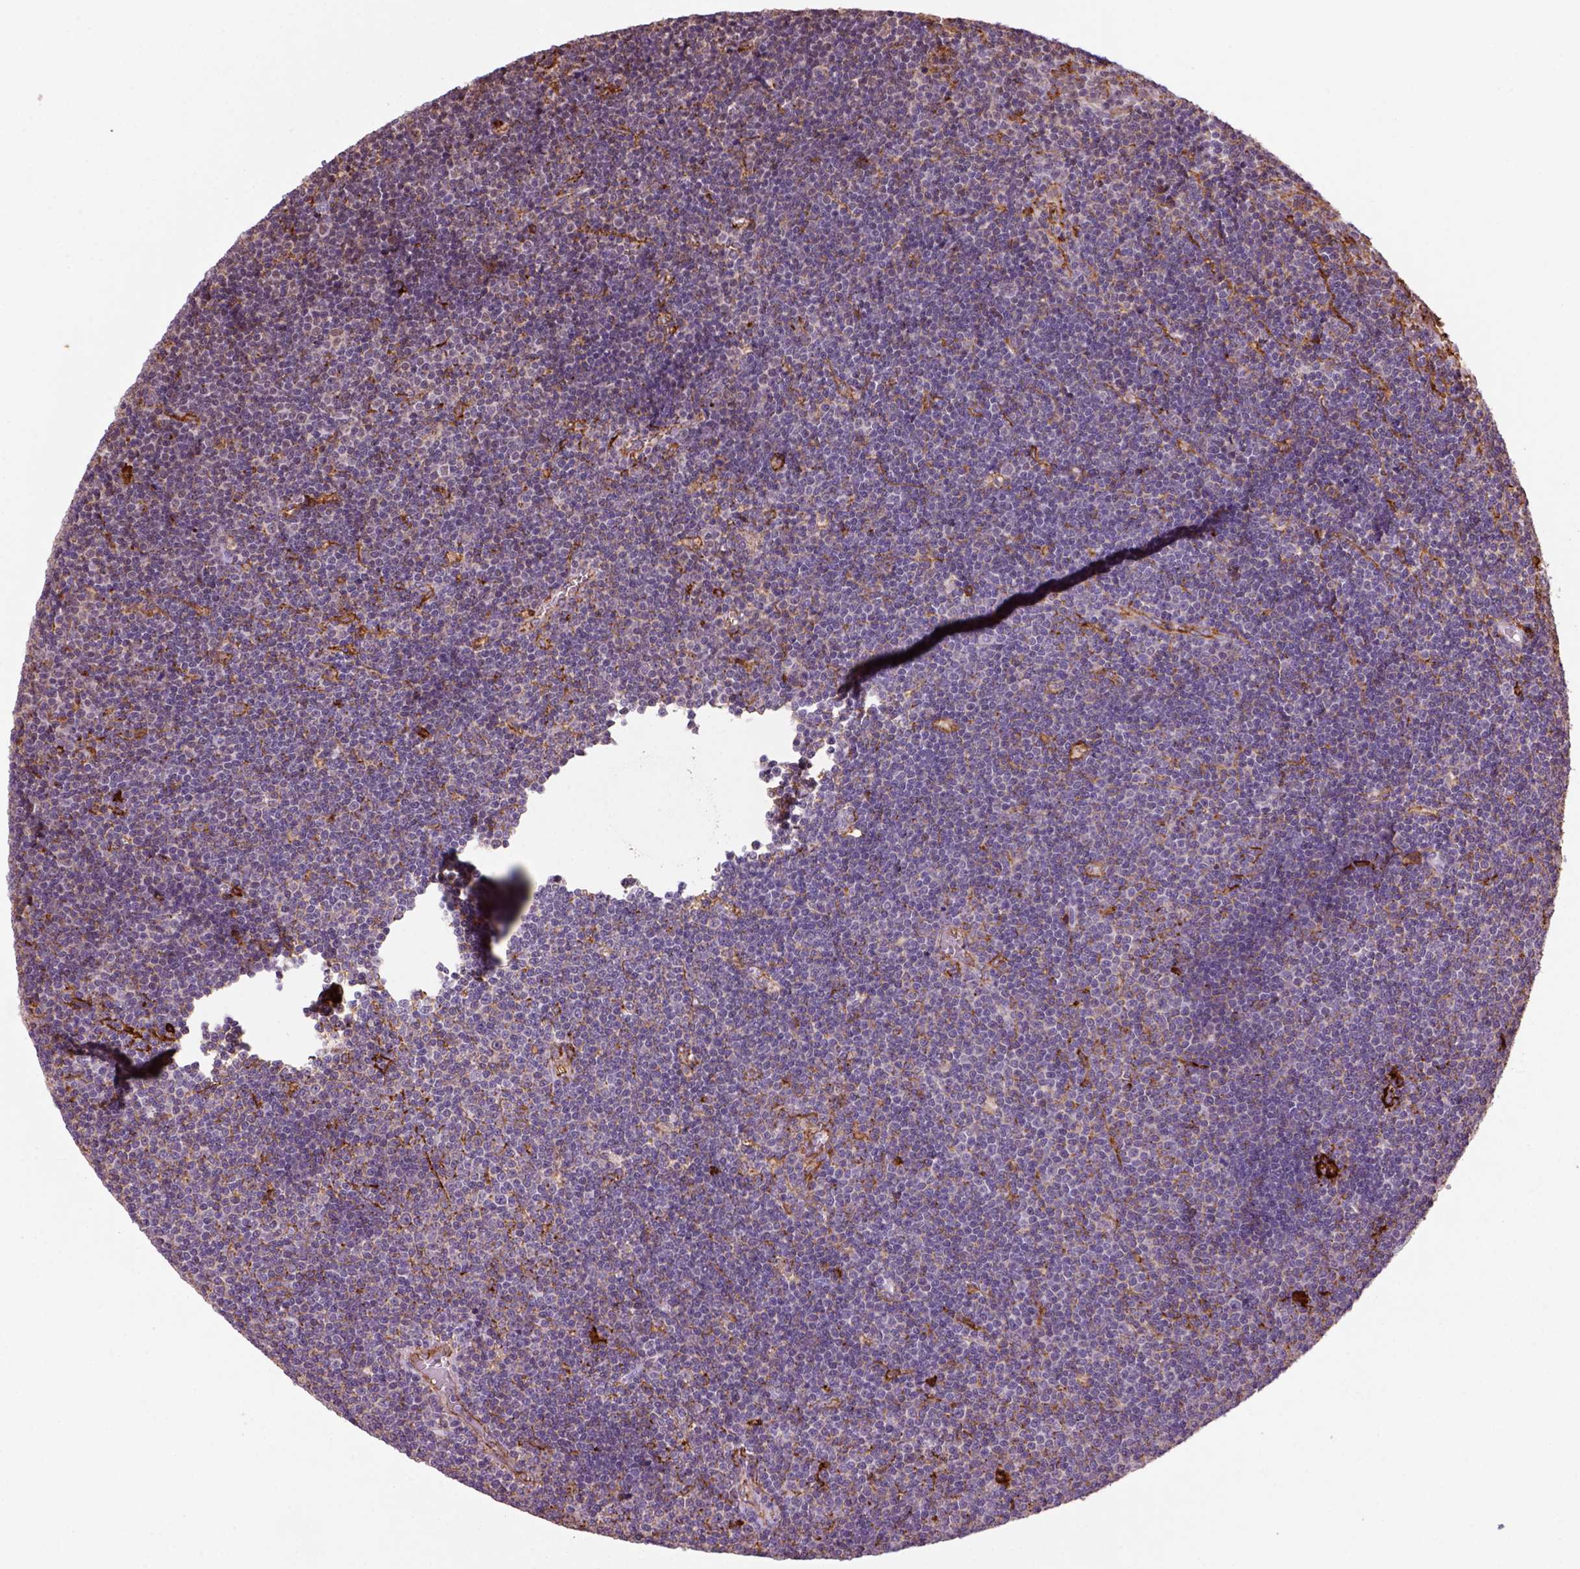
{"staining": {"intensity": "negative", "quantity": "none", "location": "none"}, "tissue": "lymphoma", "cell_type": "Tumor cells", "image_type": "cancer", "snomed": [{"axis": "morphology", "description": "Malignant lymphoma, non-Hodgkin's type, Low grade"}, {"axis": "topography", "description": "Brain"}], "caption": "High magnification brightfield microscopy of low-grade malignant lymphoma, non-Hodgkin's type stained with DAB (brown) and counterstained with hematoxylin (blue): tumor cells show no significant positivity.", "gene": "MARCKS", "patient": {"sex": "female", "age": 66}}